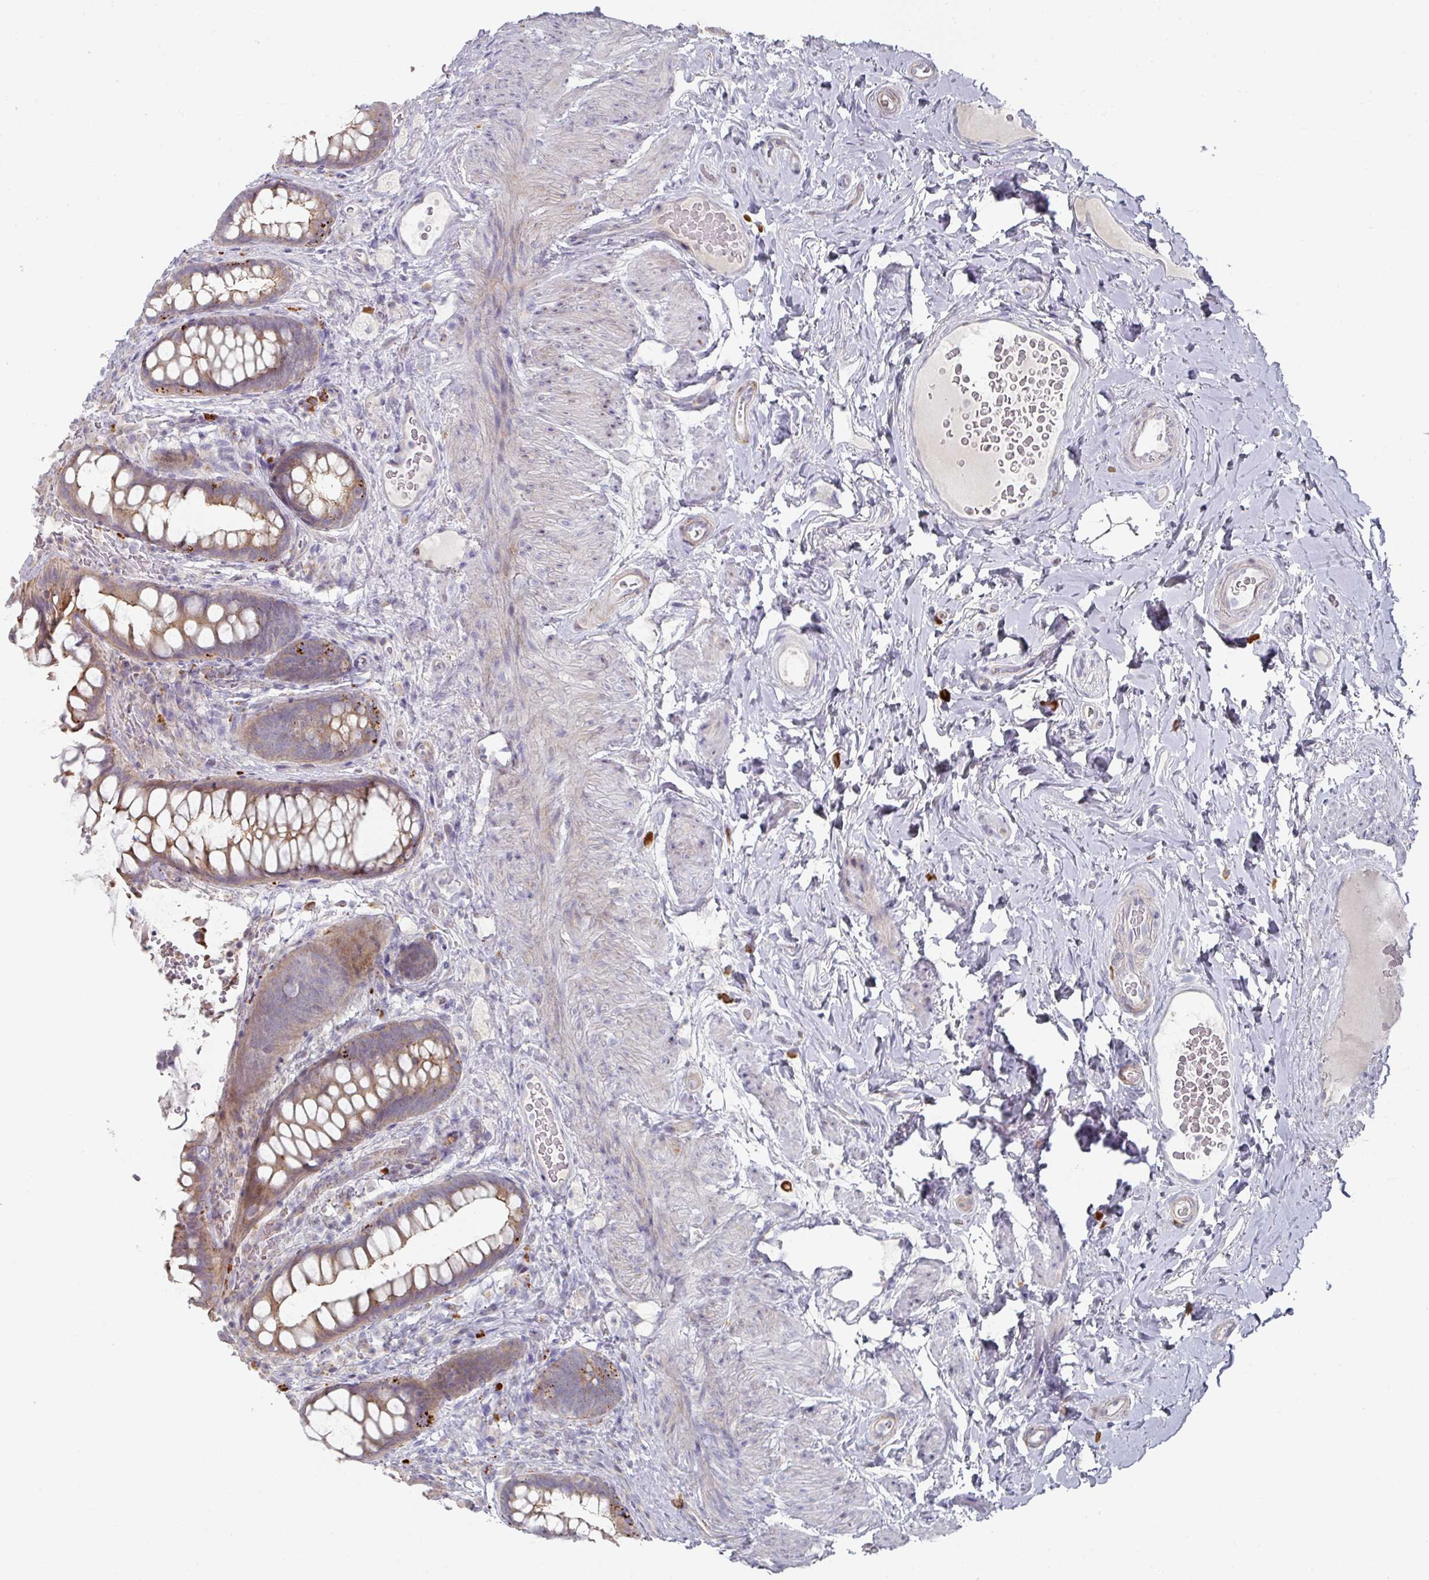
{"staining": {"intensity": "moderate", "quantity": "25%-75%", "location": "cytoplasmic/membranous"}, "tissue": "rectum", "cell_type": "Glandular cells", "image_type": "normal", "snomed": [{"axis": "morphology", "description": "Normal tissue, NOS"}, {"axis": "topography", "description": "Rectum"}, {"axis": "topography", "description": "Peripheral nerve tissue"}], "caption": "Protein expression analysis of benign rectum shows moderate cytoplasmic/membranous positivity in approximately 25%-75% of glandular cells. Immunohistochemistry stains the protein of interest in brown and the nuclei are stained blue.", "gene": "NT5C1A", "patient": {"sex": "female", "age": 69}}